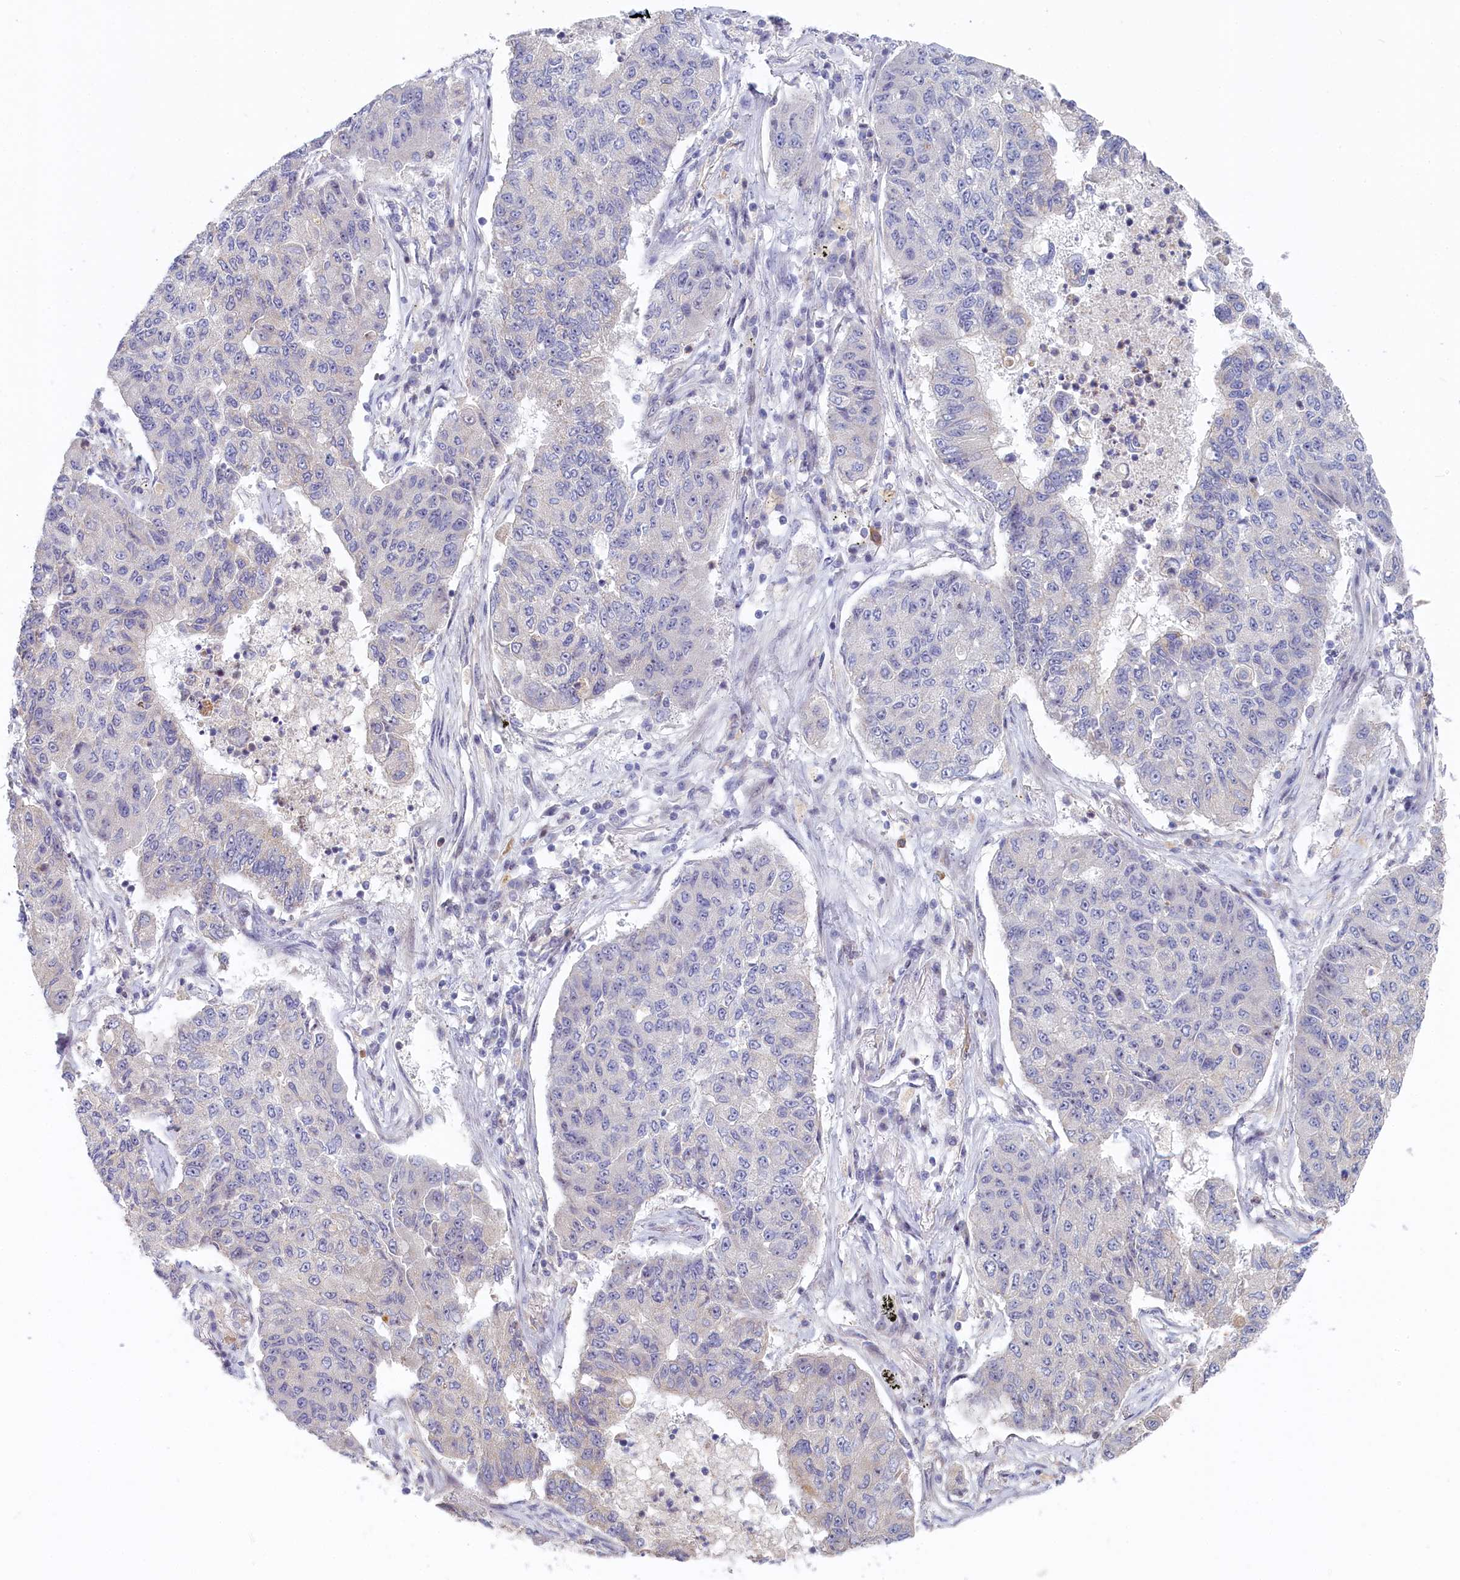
{"staining": {"intensity": "negative", "quantity": "none", "location": "none"}, "tissue": "lung cancer", "cell_type": "Tumor cells", "image_type": "cancer", "snomed": [{"axis": "morphology", "description": "Squamous cell carcinoma, NOS"}, {"axis": "topography", "description": "Lung"}], "caption": "Immunohistochemistry of human lung cancer demonstrates no positivity in tumor cells.", "gene": "INTS4", "patient": {"sex": "male", "age": 74}}